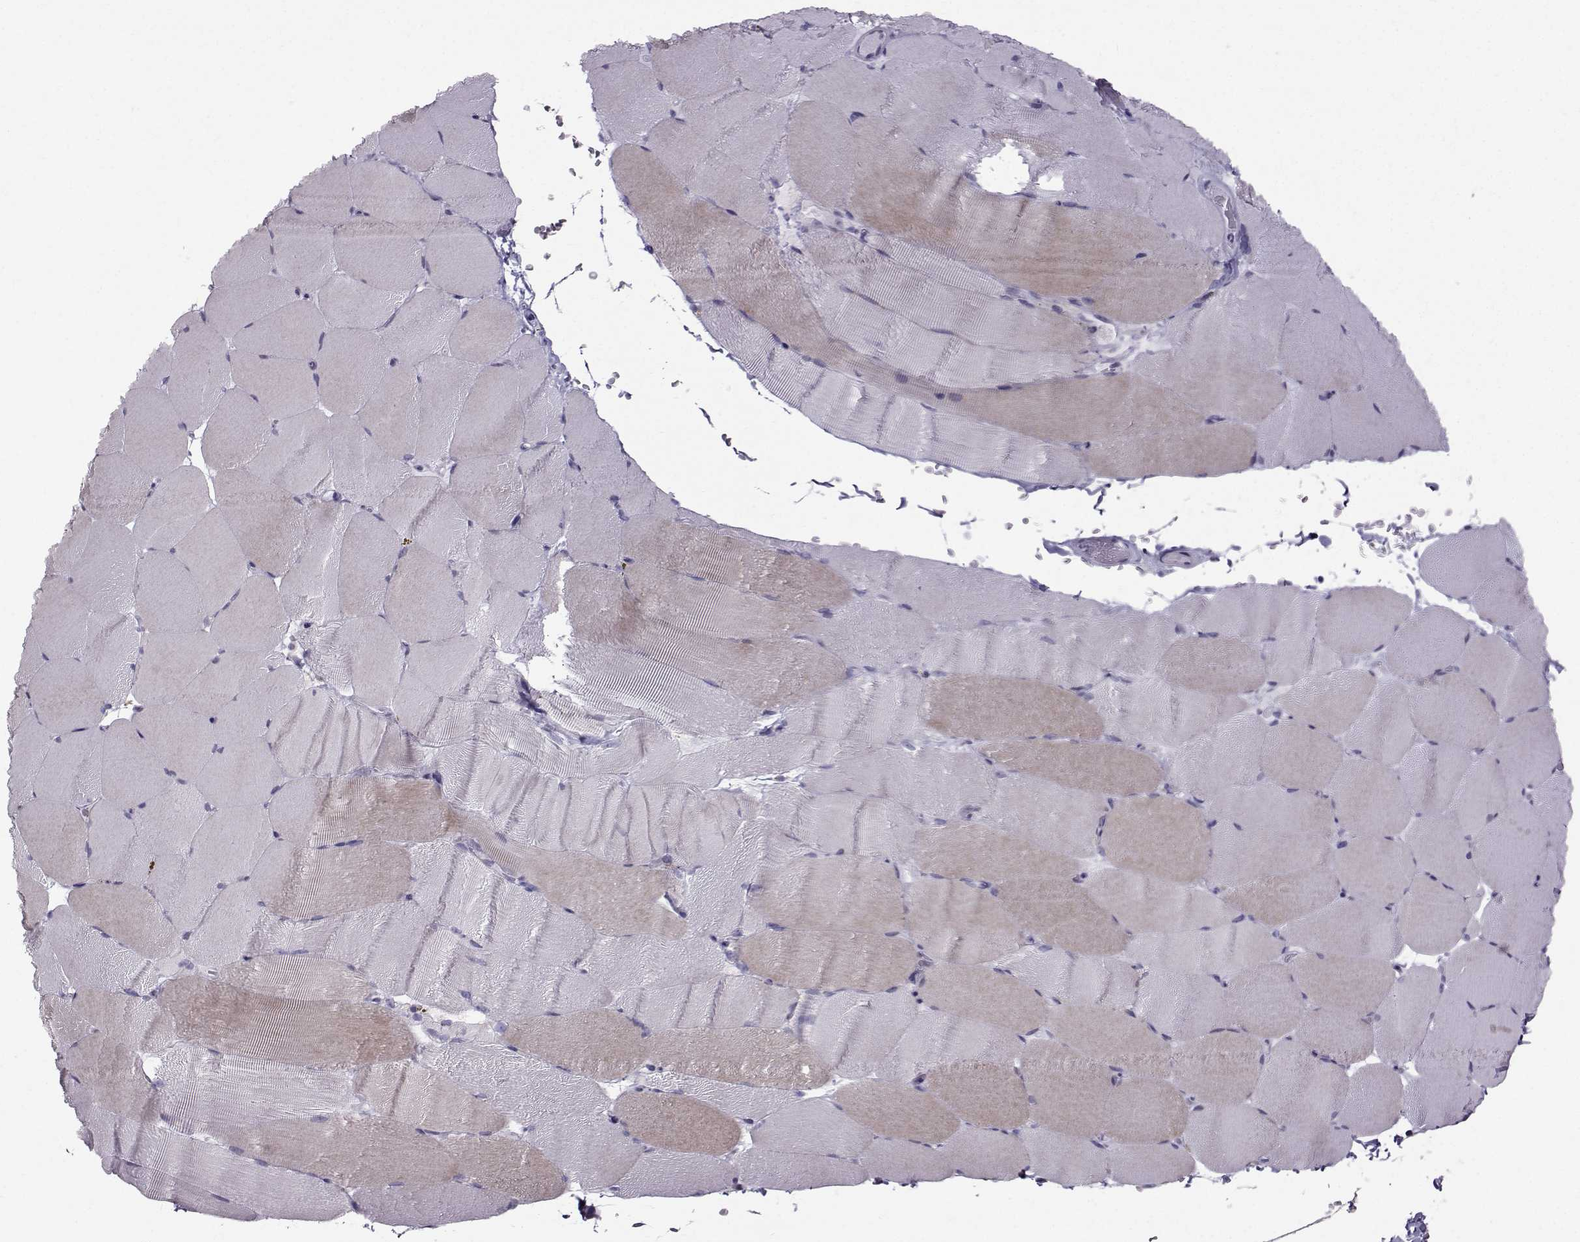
{"staining": {"intensity": "weak", "quantity": "25%-75%", "location": "cytoplasmic/membranous"}, "tissue": "skeletal muscle", "cell_type": "Myocytes", "image_type": "normal", "snomed": [{"axis": "morphology", "description": "Normal tissue, NOS"}, {"axis": "topography", "description": "Skeletal muscle"}], "caption": "Immunohistochemistry staining of normal skeletal muscle, which demonstrates low levels of weak cytoplasmic/membranous staining in approximately 25%-75% of myocytes indicating weak cytoplasmic/membranous protein staining. The staining was performed using DAB (brown) for protein detection and nuclei were counterstained in hematoxylin (blue).", "gene": "DMRT3", "patient": {"sex": "female", "age": 37}}